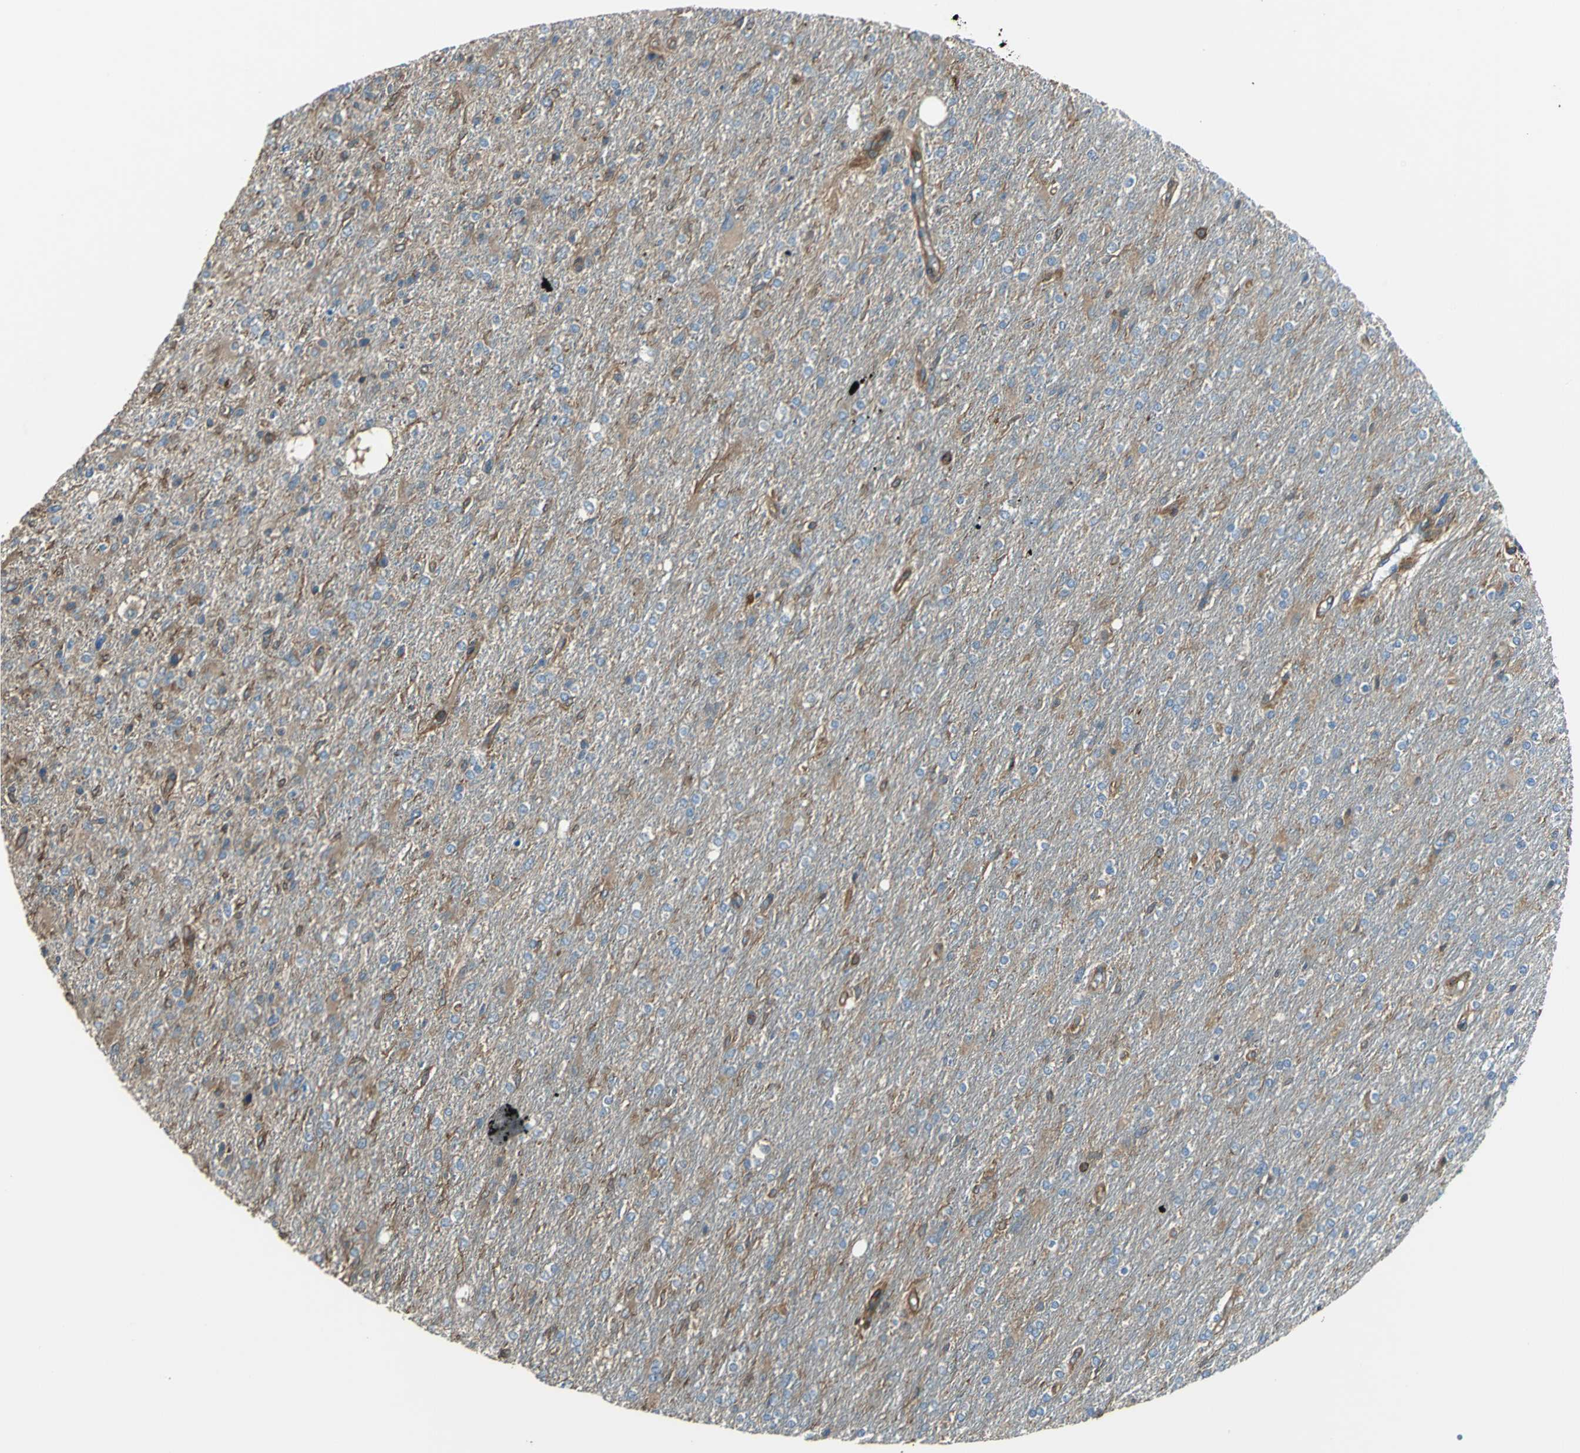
{"staining": {"intensity": "moderate", "quantity": "25%-75%", "location": "cytoplasmic/membranous"}, "tissue": "glioma", "cell_type": "Tumor cells", "image_type": "cancer", "snomed": [{"axis": "morphology", "description": "Glioma, malignant, High grade"}, {"axis": "topography", "description": "Cerebral cortex"}], "caption": "Protein expression analysis of human malignant high-grade glioma reveals moderate cytoplasmic/membranous expression in about 25%-75% of tumor cells.", "gene": "PARVA", "patient": {"sex": "male", "age": 76}}